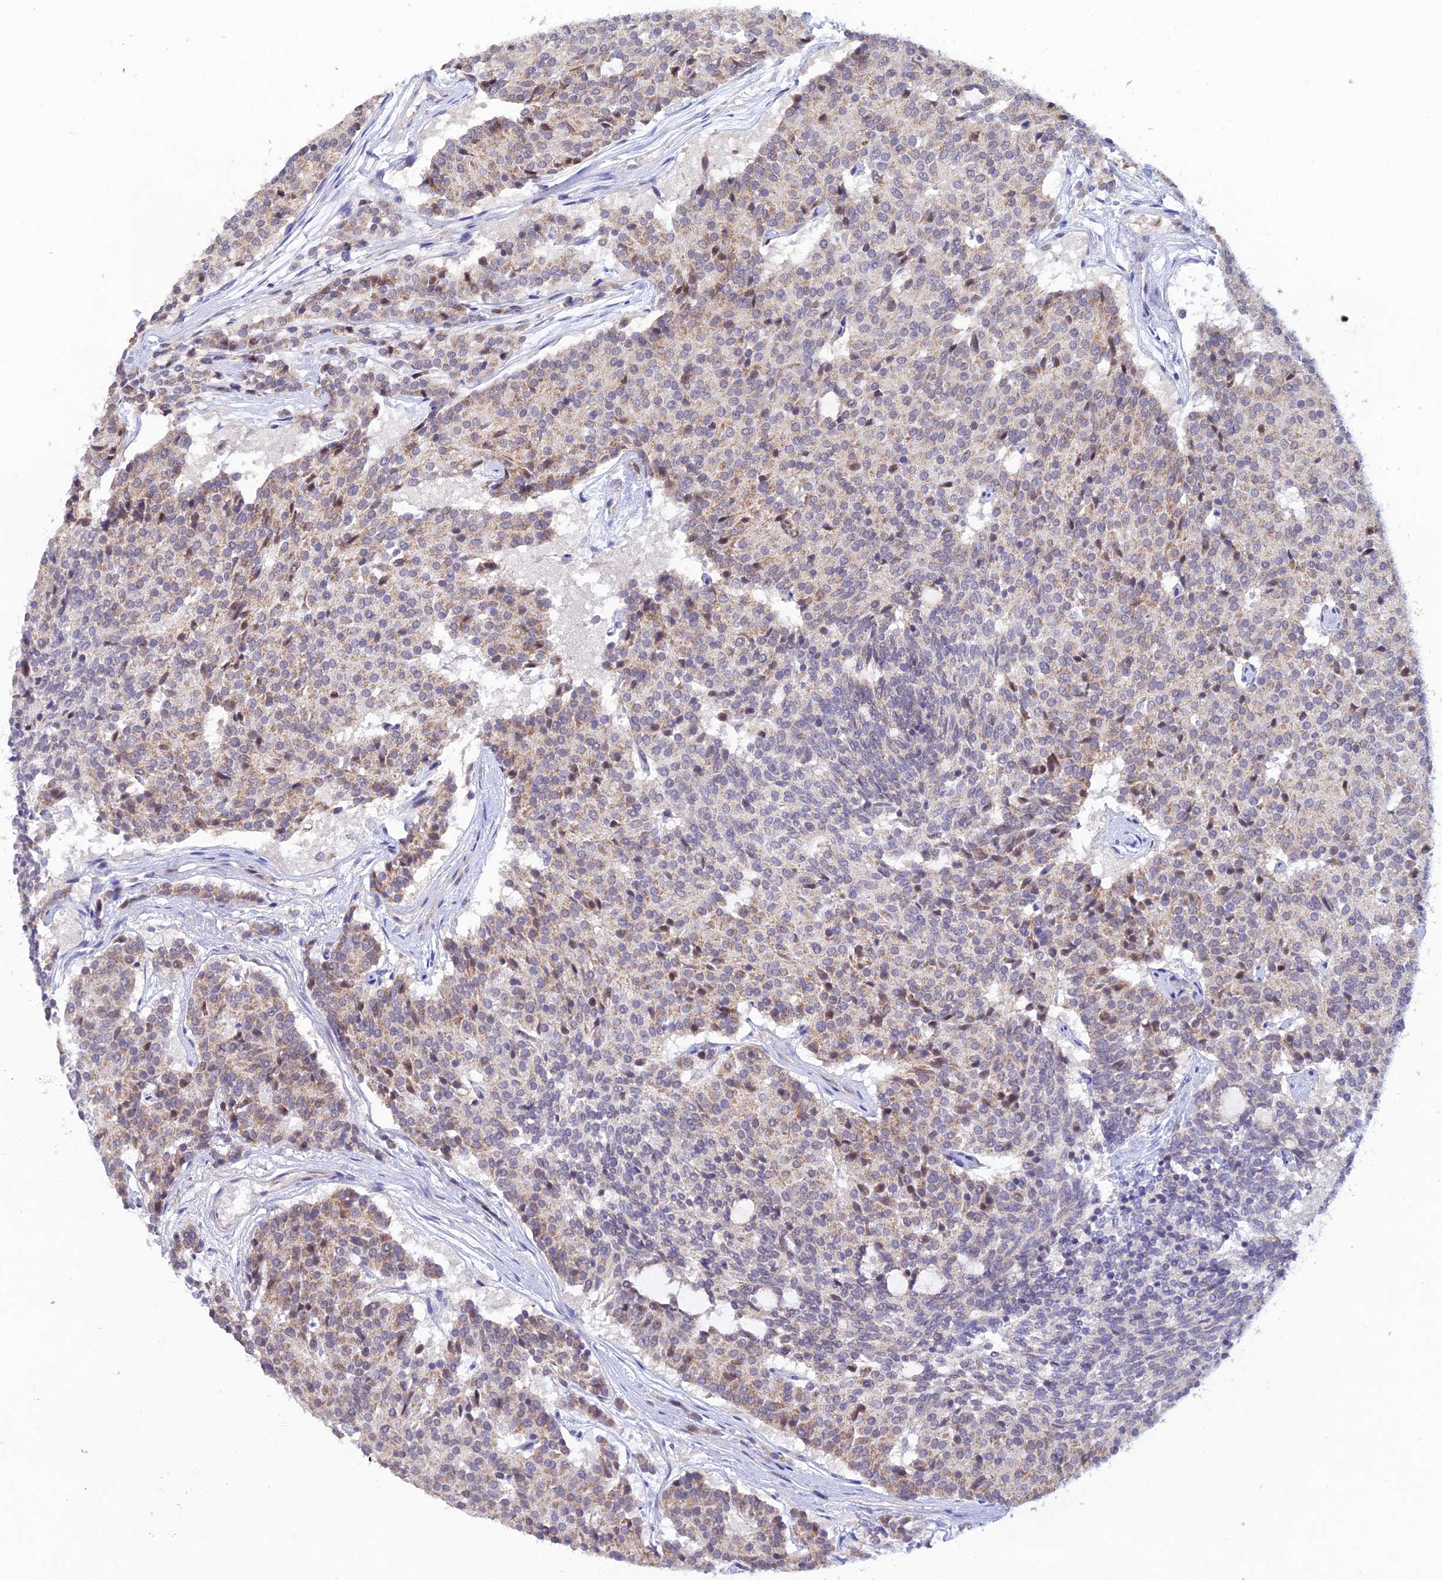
{"staining": {"intensity": "weak", "quantity": "25%-75%", "location": "cytoplasmic/membranous"}, "tissue": "carcinoid", "cell_type": "Tumor cells", "image_type": "cancer", "snomed": [{"axis": "morphology", "description": "Carcinoid, malignant, NOS"}, {"axis": "topography", "description": "Pancreas"}], "caption": "Approximately 25%-75% of tumor cells in carcinoid (malignant) demonstrate weak cytoplasmic/membranous protein staining as visualized by brown immunohistochemical staining.", "gene": "FASTKD5", "patient": {"sex": "female", "age": 54}}